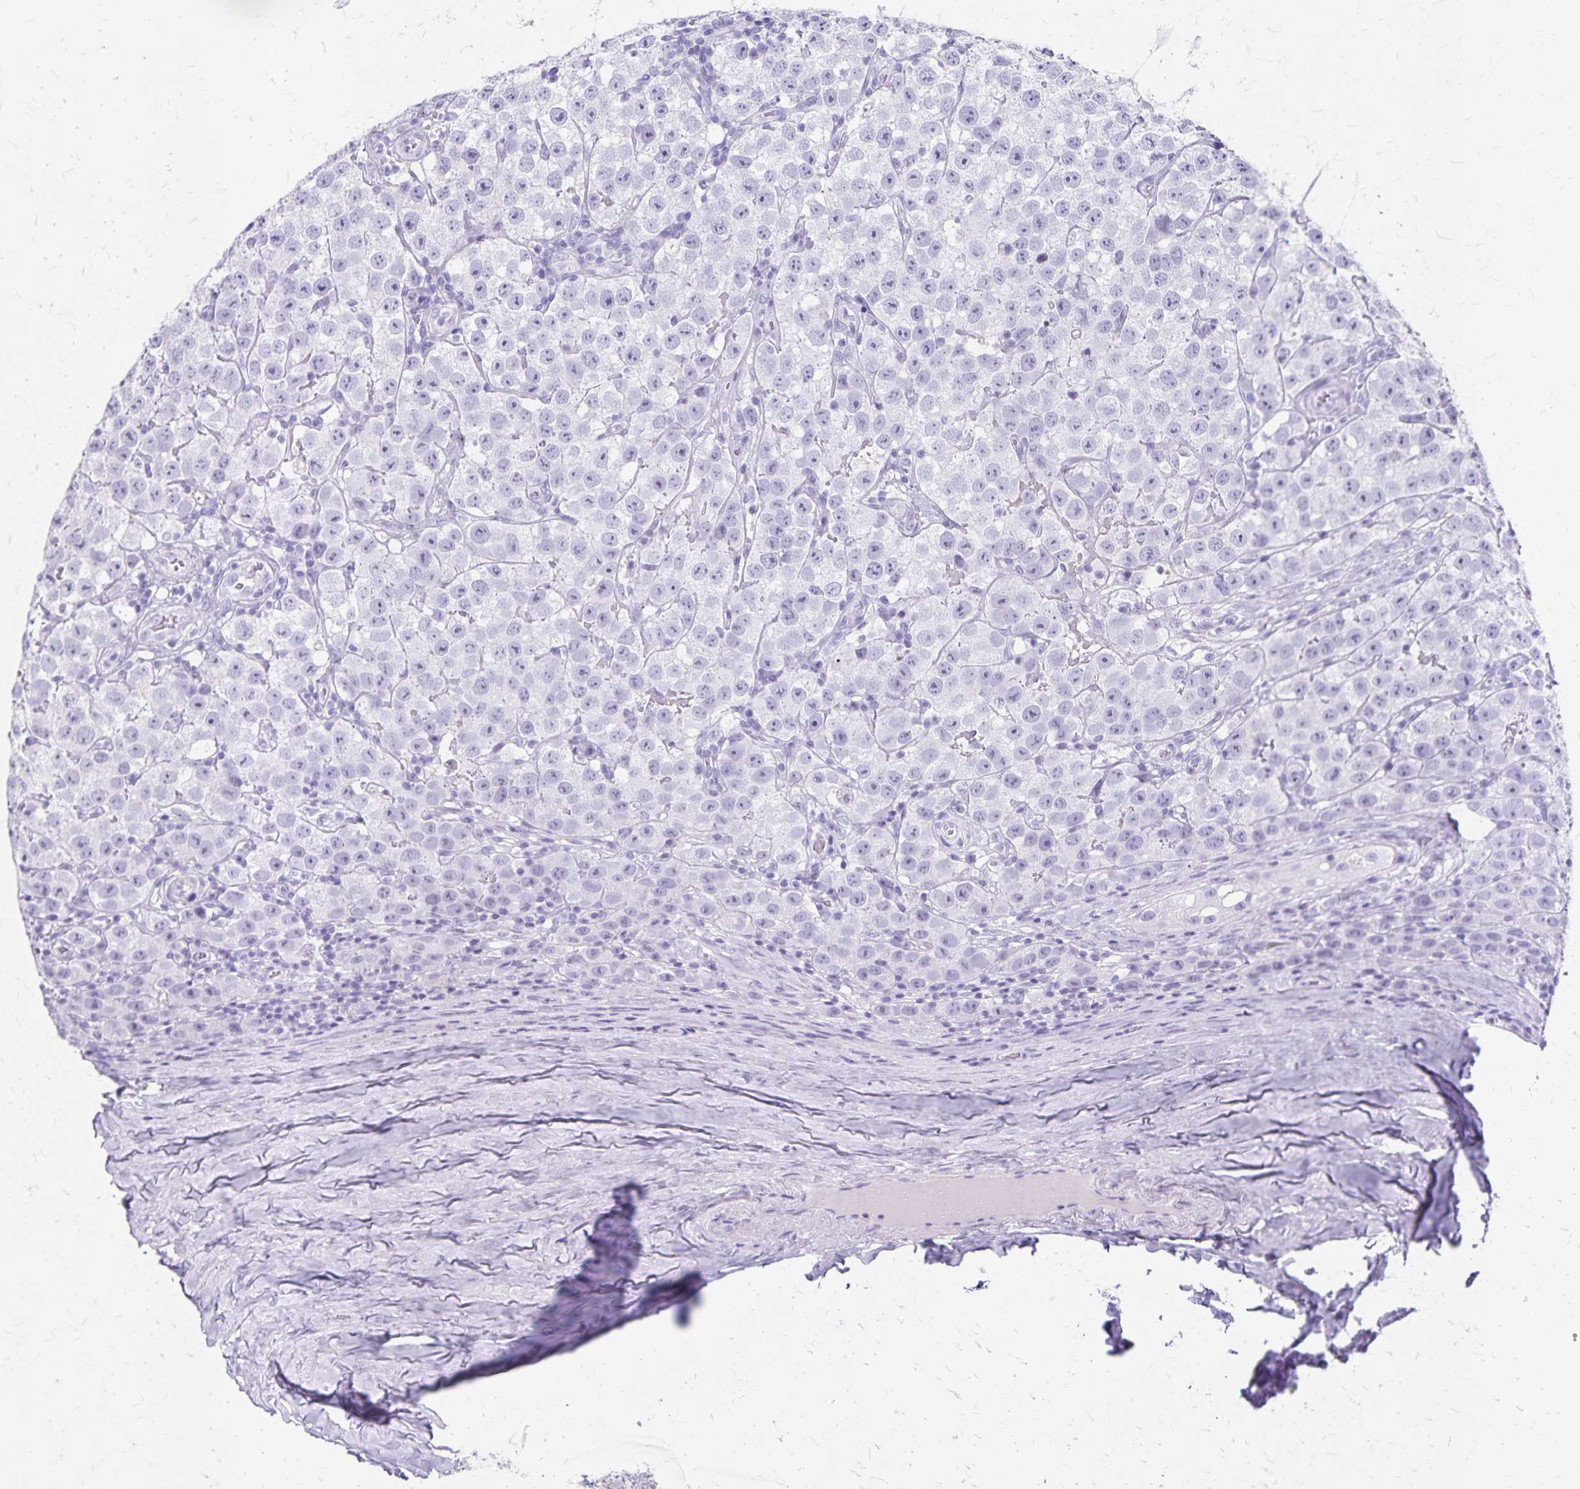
{"staining": {"intensity": "negative", "quantity": "none", "location": "none"}, "tissue": "testis cancer", "cell_type": "Tumor cells", "image_type": "cancer", "snomed": [{"axis": "morphology", "description": "Seminoma, NOS"}, {"axis": "topography", "description": "Testis"}], "caption": "IHC micrograph of testis cancer stained for a protein (brown), which shows no positivity in tumor cells. (Immunohistochemistry (ihc), brightfield microscopy, high magnification).", "gene": "GPBAR1", "patient": {"sex": "male", "age": 34}}